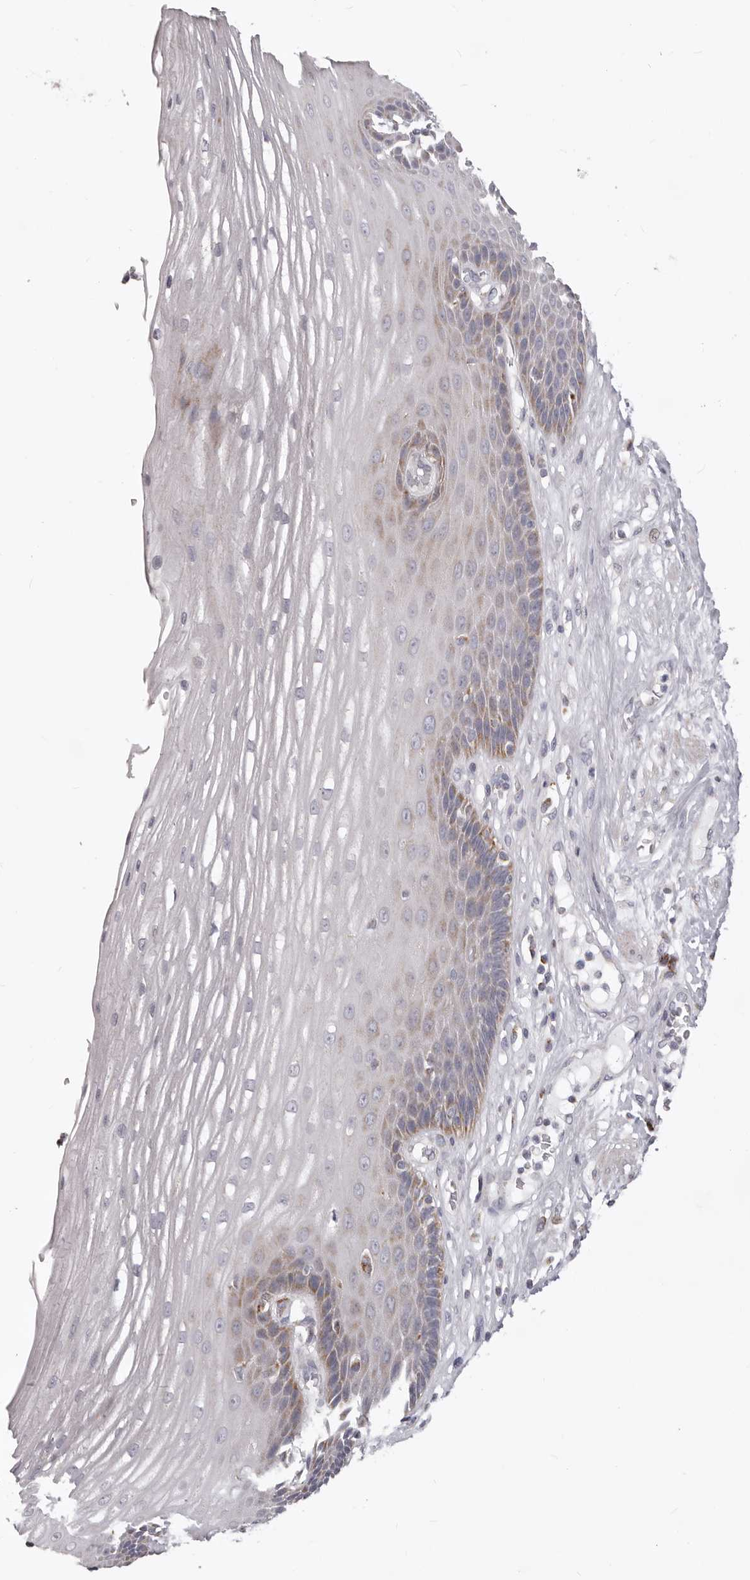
{"staining": {"intensity": "moderate", "quantity": "<25%", "location": "cytoplasmic/membranous"}, "tissue": "esophagus", "cell_type": "Squamous epithelial cells", "image_type": "normal", "snomed": [{"axis": "morphology", "description": "Normal tissue, NOS"}, {"axis": "topography", "description": "Esophagus"}], "caption": "Esophagus stained with a brown dye exhibits moderate cytoplasmic/membranous positive positivity in about <25% of squamous epithelial cells.", "gene": "PRMT2", "patient": {"sex": "male", "age": 62}}